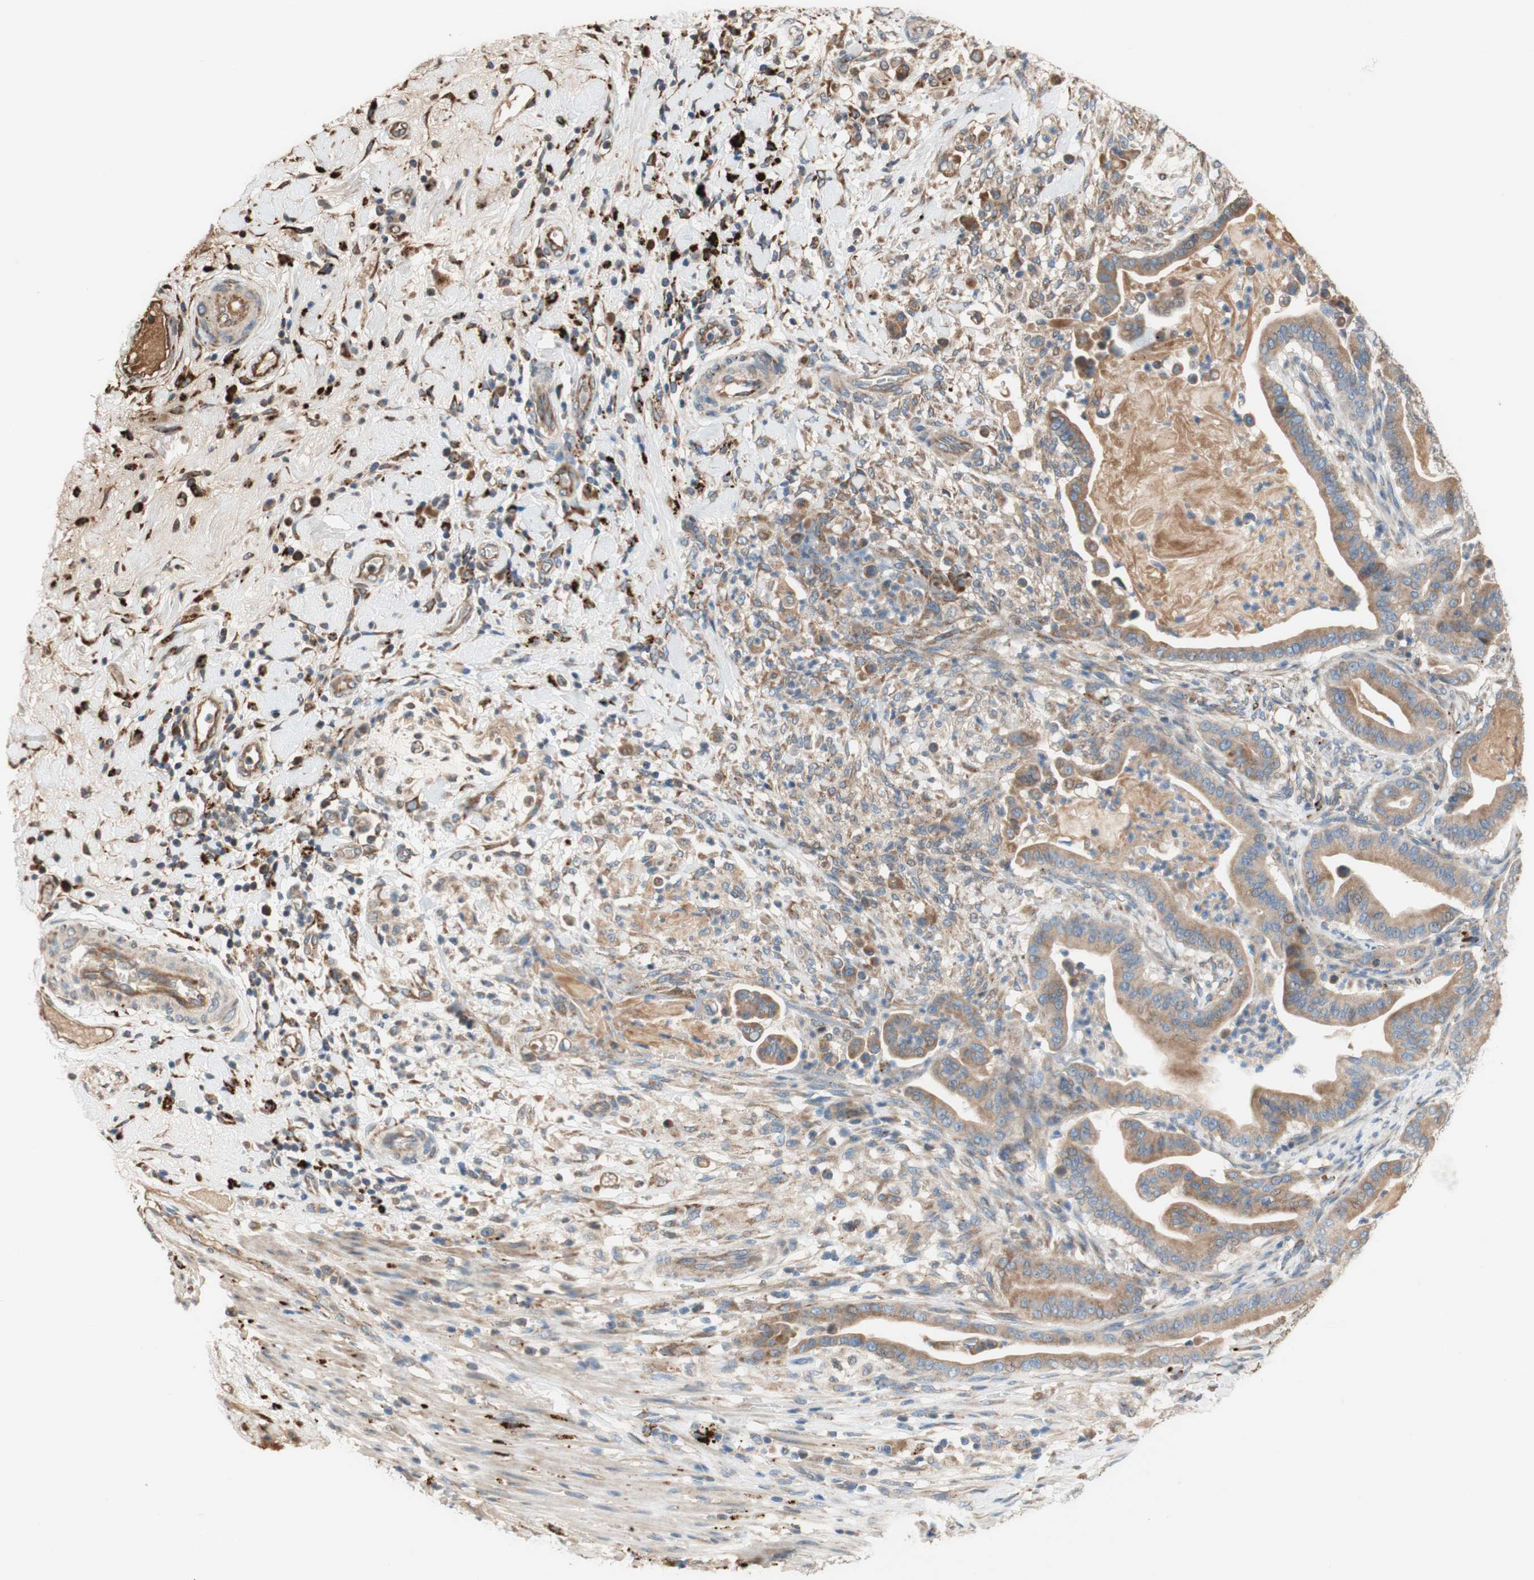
{"staining": {"intensity": "weak", "quantity": ">75%", "location": "cytoplasmic/membranous"}, "tissue": "pancreatic cancer", "cell_type": "Tumor cells", "image_type": "cancer", "snomed": [{"axis": "morphology", "description": "Adenocarcinoma, NOS"}, {"axis": "topography", "description": "Pancreas"}], "caption": "Pancreatic cancer (adenocarcinoma) stained for a protein (brown) demonstrates weak cytoplasmic/membranous positive expression in about >75% of tumor cells.", "gene": "PTPN21", "patient": {"sex": "male", "age": 63}}